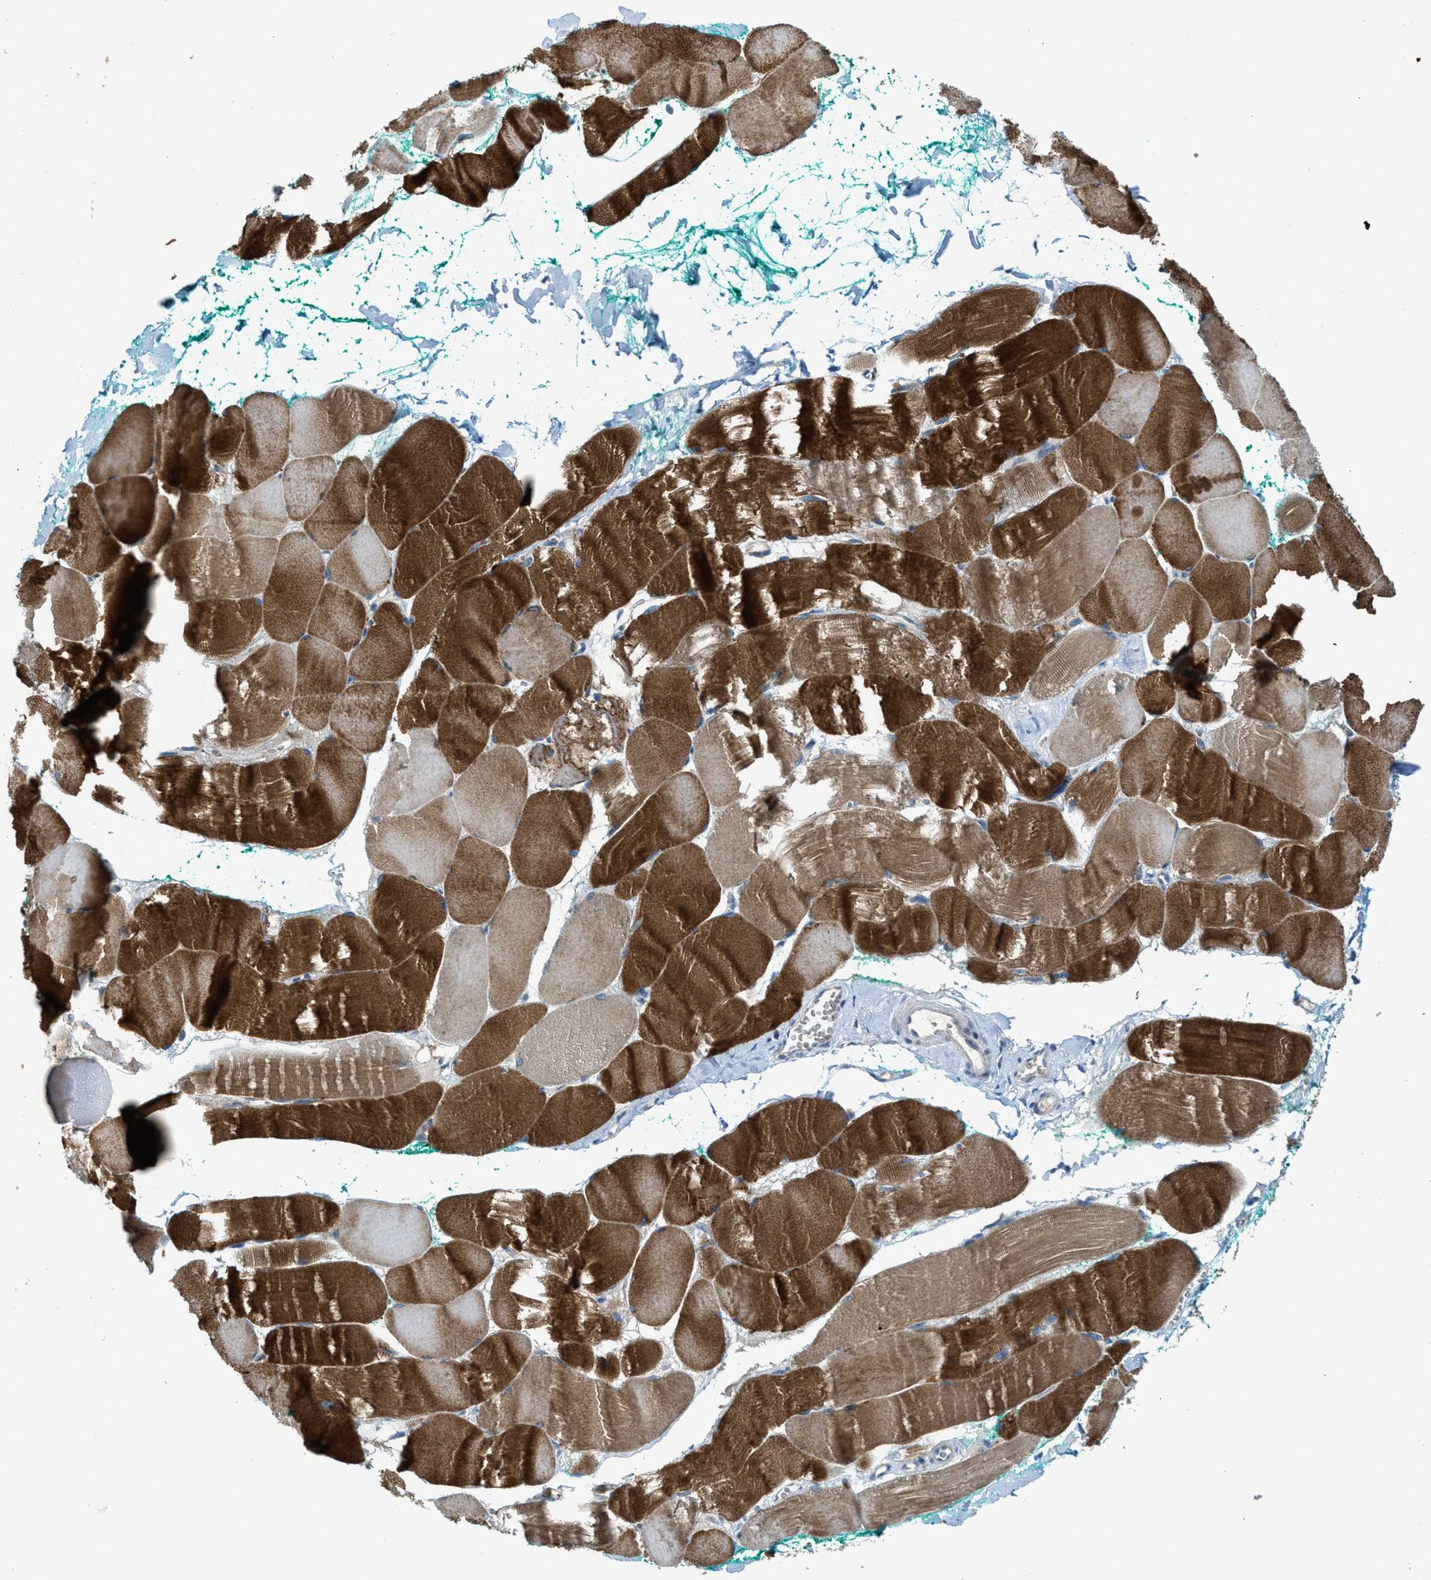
{"staining": {"intensity": "strong", "quantity": ">75%", "location": "cytoplasmic/membranous"}, "tissue": "skeletal muscle", "cell_type": "Myocytes", "image_type": "normal", "snomed": [{"axis": "morphology", "description": "Normal tissue, NOS"}, {"axis": "morphology", "description": "Squamous cell carcinoma, NOS"}, {"axis": "topography", "description": "Skeletal muscle"}], "caption": "A high-resolution image shows immunohistochemistry (IHC) staining of unremarkable skeletal muscle, which displays strong cytoplasmic/membranous positivity in about >75% of myocytes. (brown staining indicates protein expression, while blue staining denotes nuclei).", "gene": "CDON", "patient": {"sex": "male", "age": 51}}